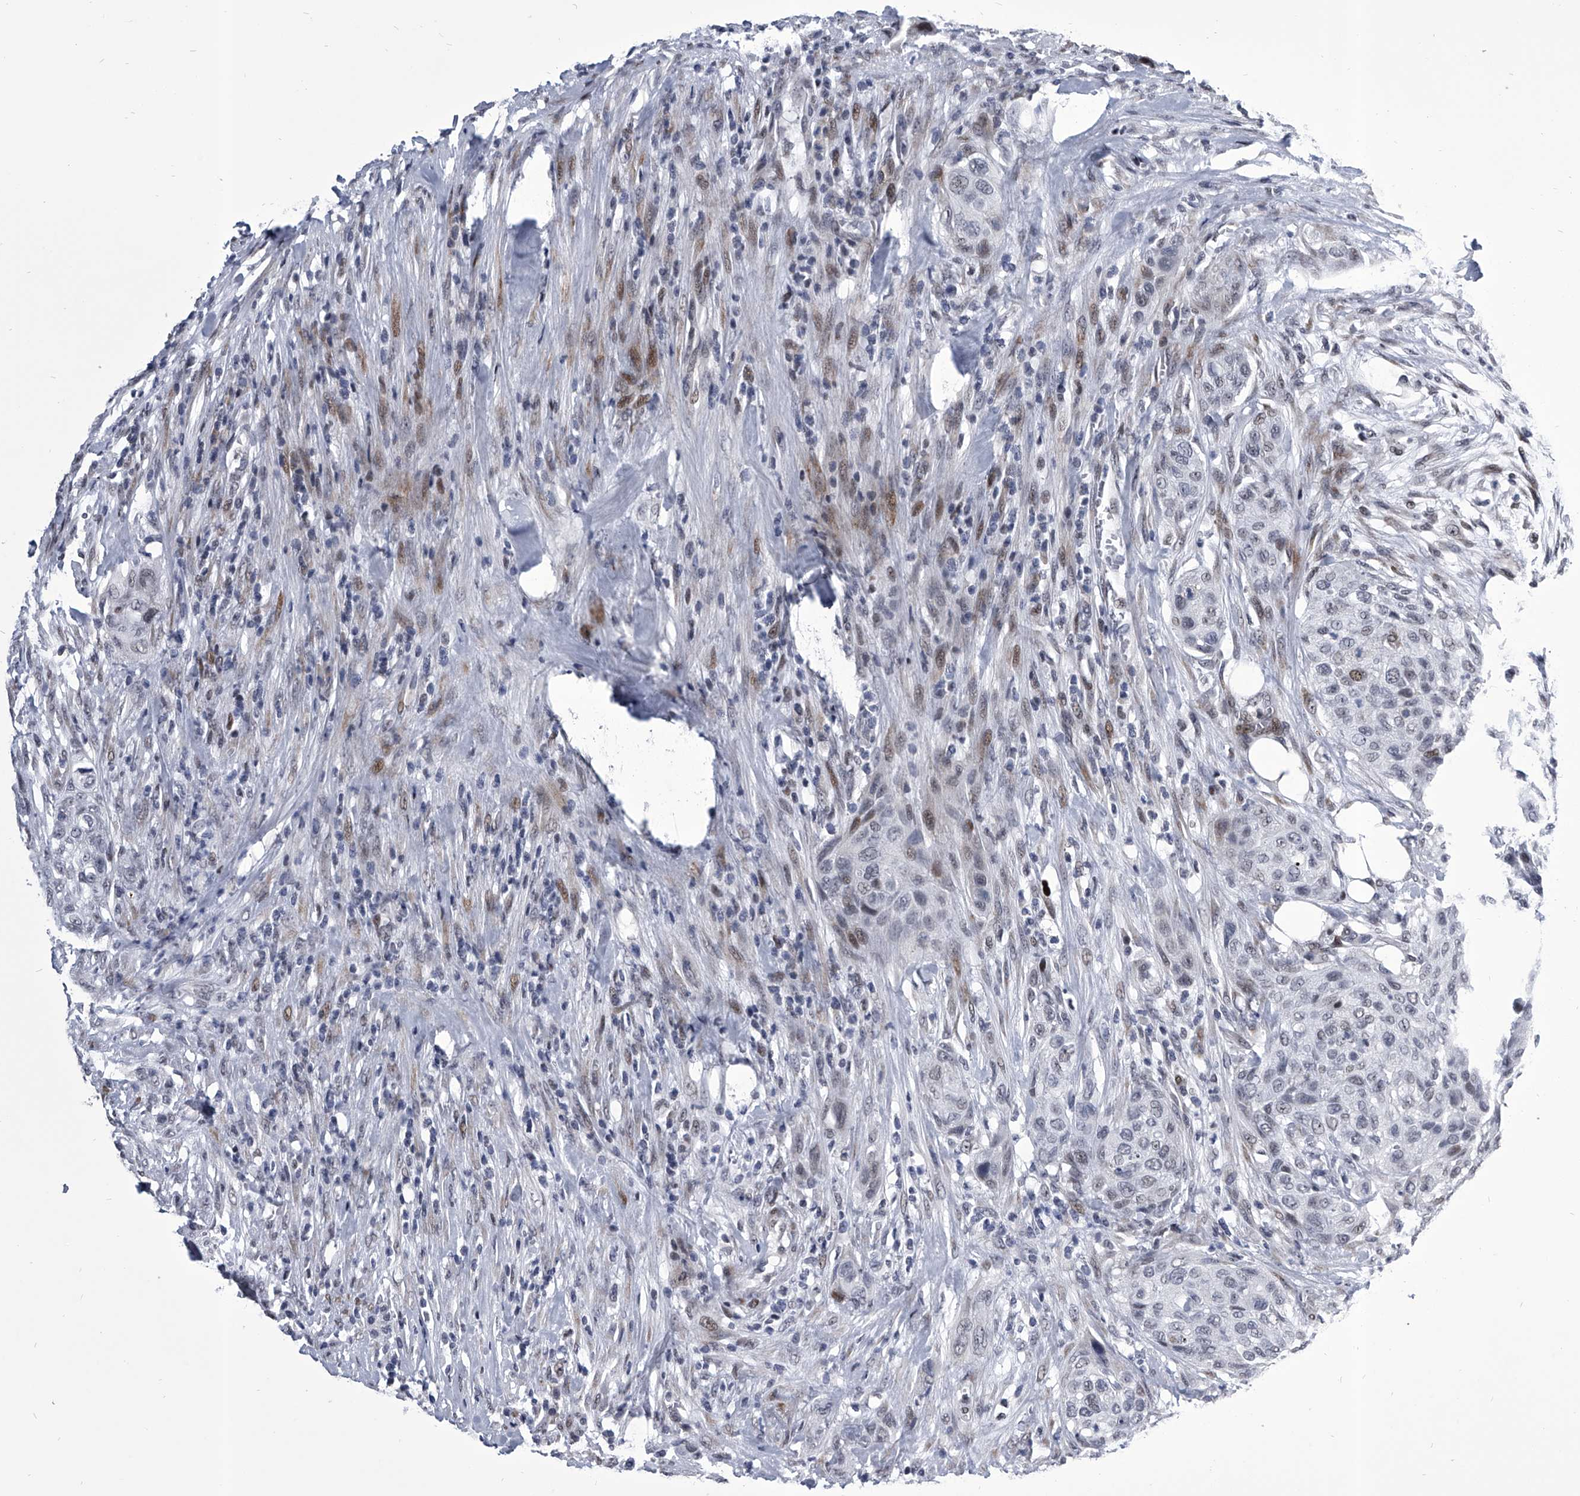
{"staining": {"intensity": "weak", "quantity": "<25%", "location": "nuclear"}, "tissue": "urothelial cancer", "cell_type": "Tumor cells", "image_type": "cancer", "snomed": [{"axis": "morphology", "description": "Urothelial carcinoma, High grade"}, {"axis": "topography", "description": "Urinary bladder"}], "caption": "Tumor cells show no significant expression in urothelial cancer.", "gene": "CMTR1", "patient": {"sex": "male", "age": 35}}